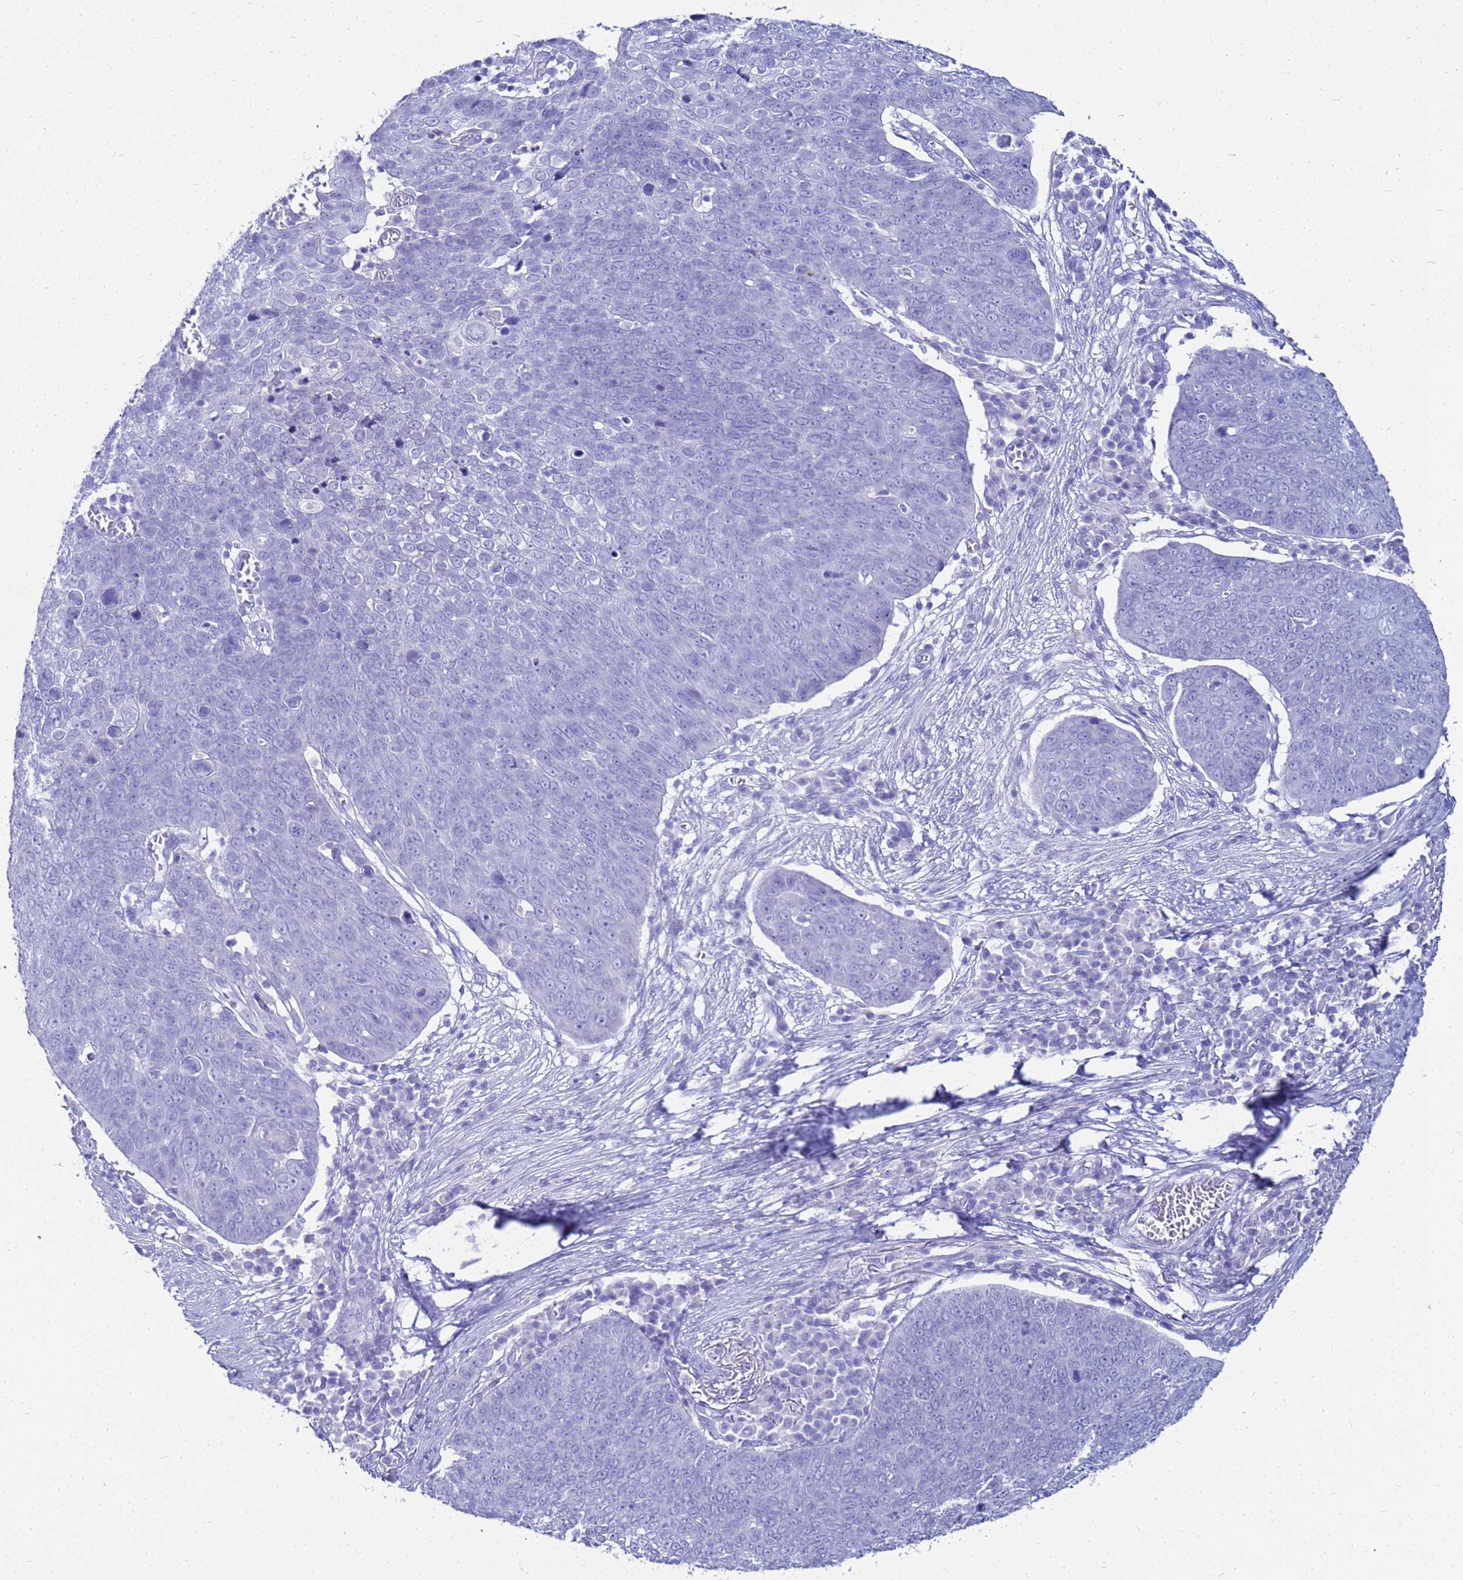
{"staining": {"intensity": "negative", "quantity": "none", "location": "none"}, "tissue": "skin cancer", "cell_type": "Tumor cells", "image_type": "cancer", "snomed": [{"axis": "morphology", "description": "Squamous cell carcinoma, NOS"}, {"axis": "topography", "description": "Skin"}], "caption": "The micrograph displays no significant expression in tumor cells of skin cancer (squamous cell carcinoma).", "gene": "CKB", "patient": {"sex": "male", "age": 71}}